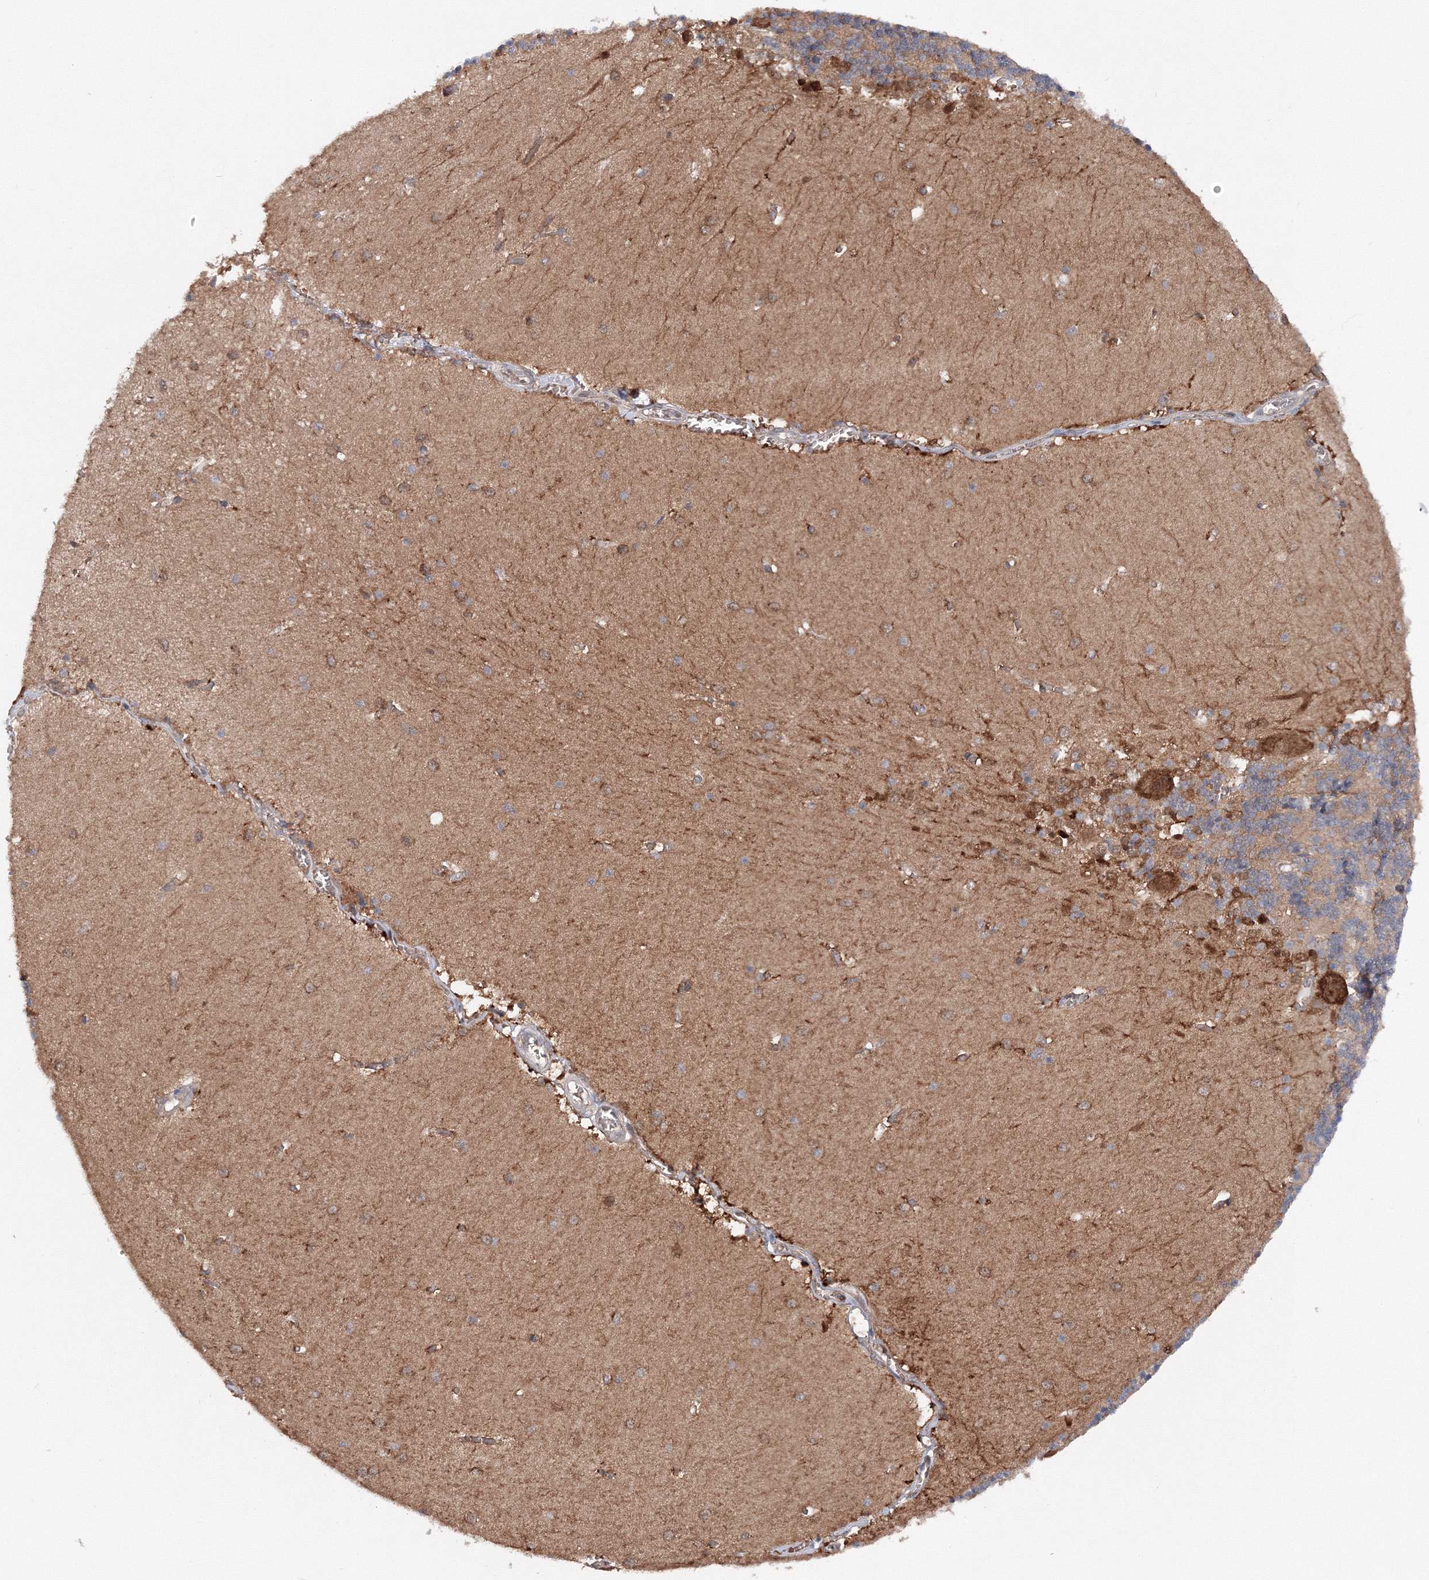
{"staining": {"intensity": "weak", "quantity": "<25%", "location": "cytoplasmic/membranous"}, "tissue": "cerebellum", "cell_type": "Cells in granular layer", "image_type": "normal", "snomed": [{"axis": "morphology", "description": "Normal tissue, NOS"}, {"axis": "topography", "description": "Cerebellum"}], "caption": "IHC image of unremarkable cerebellum: cerebellum stained with DAB shows no significant protein expression in cells in granular layer.", "gene": "DIS3L2", "patient": {"sex": "male", "age": 37}}